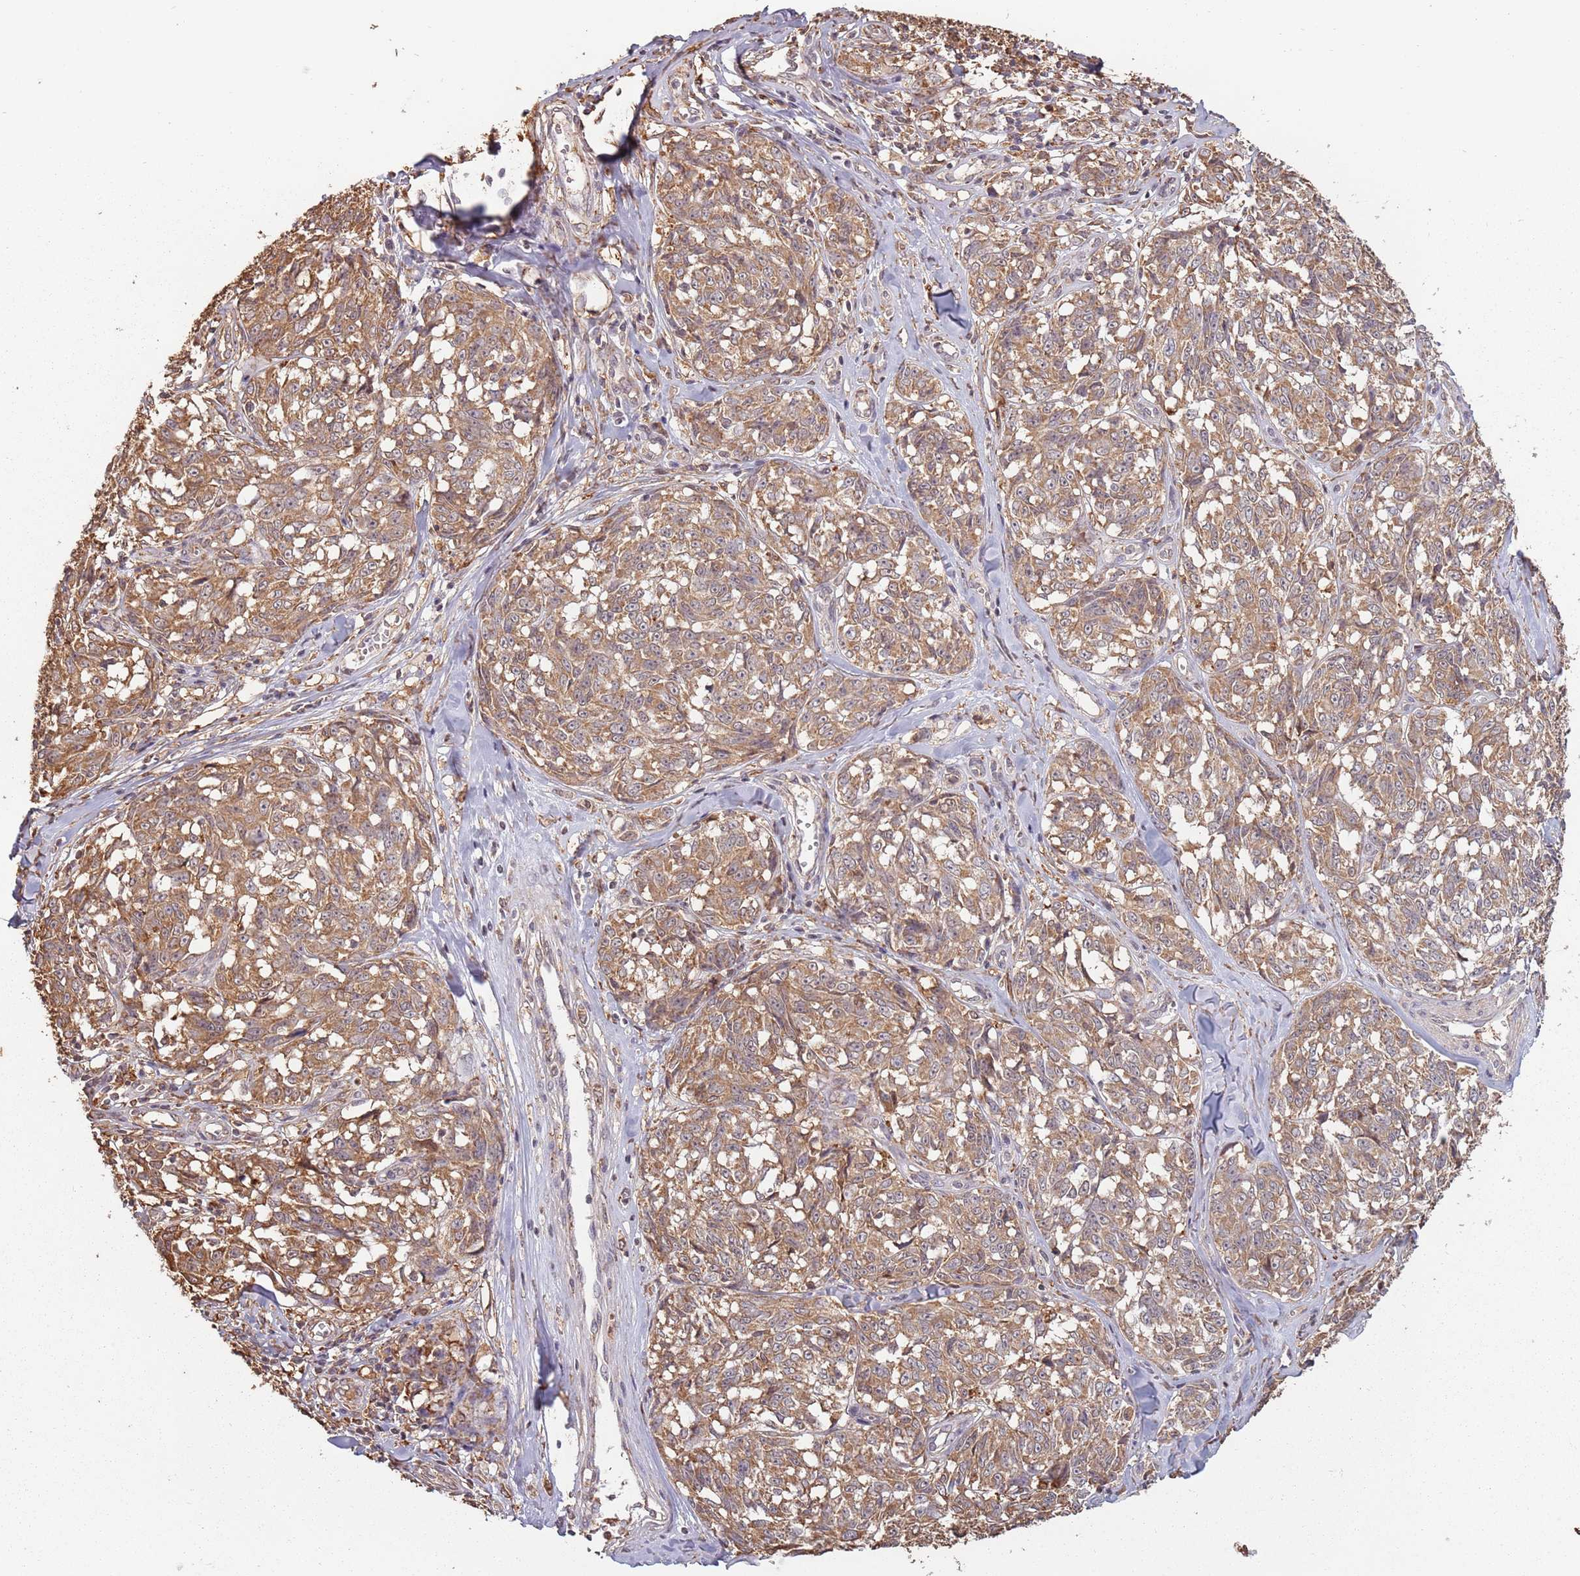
{"staining": {"intensity": "moderate", "quantity": ">75%", "location": "cytoplasmic/membranous"}, "tissue": "melanoma", "cell_type": "Tumor cells", "image_type": "cancer", "snomed": [{"axis": "morphology", "description": "Normal tissue, NOS"}, {"axis": "morphology", "description": "Malignant melanoma, NOS"}, {"axis": "topography", "description": "Skin"}], "caption": "Protein expression analysis of human malignant melanoma reveals moderate cytoplasmic/membranous expression in about >75% of tumor cells. (DAB IHC with brightfield microscopy, high magnification).", "gene": "ATOSB", "patient": {"sex": "female", "age": 64}}